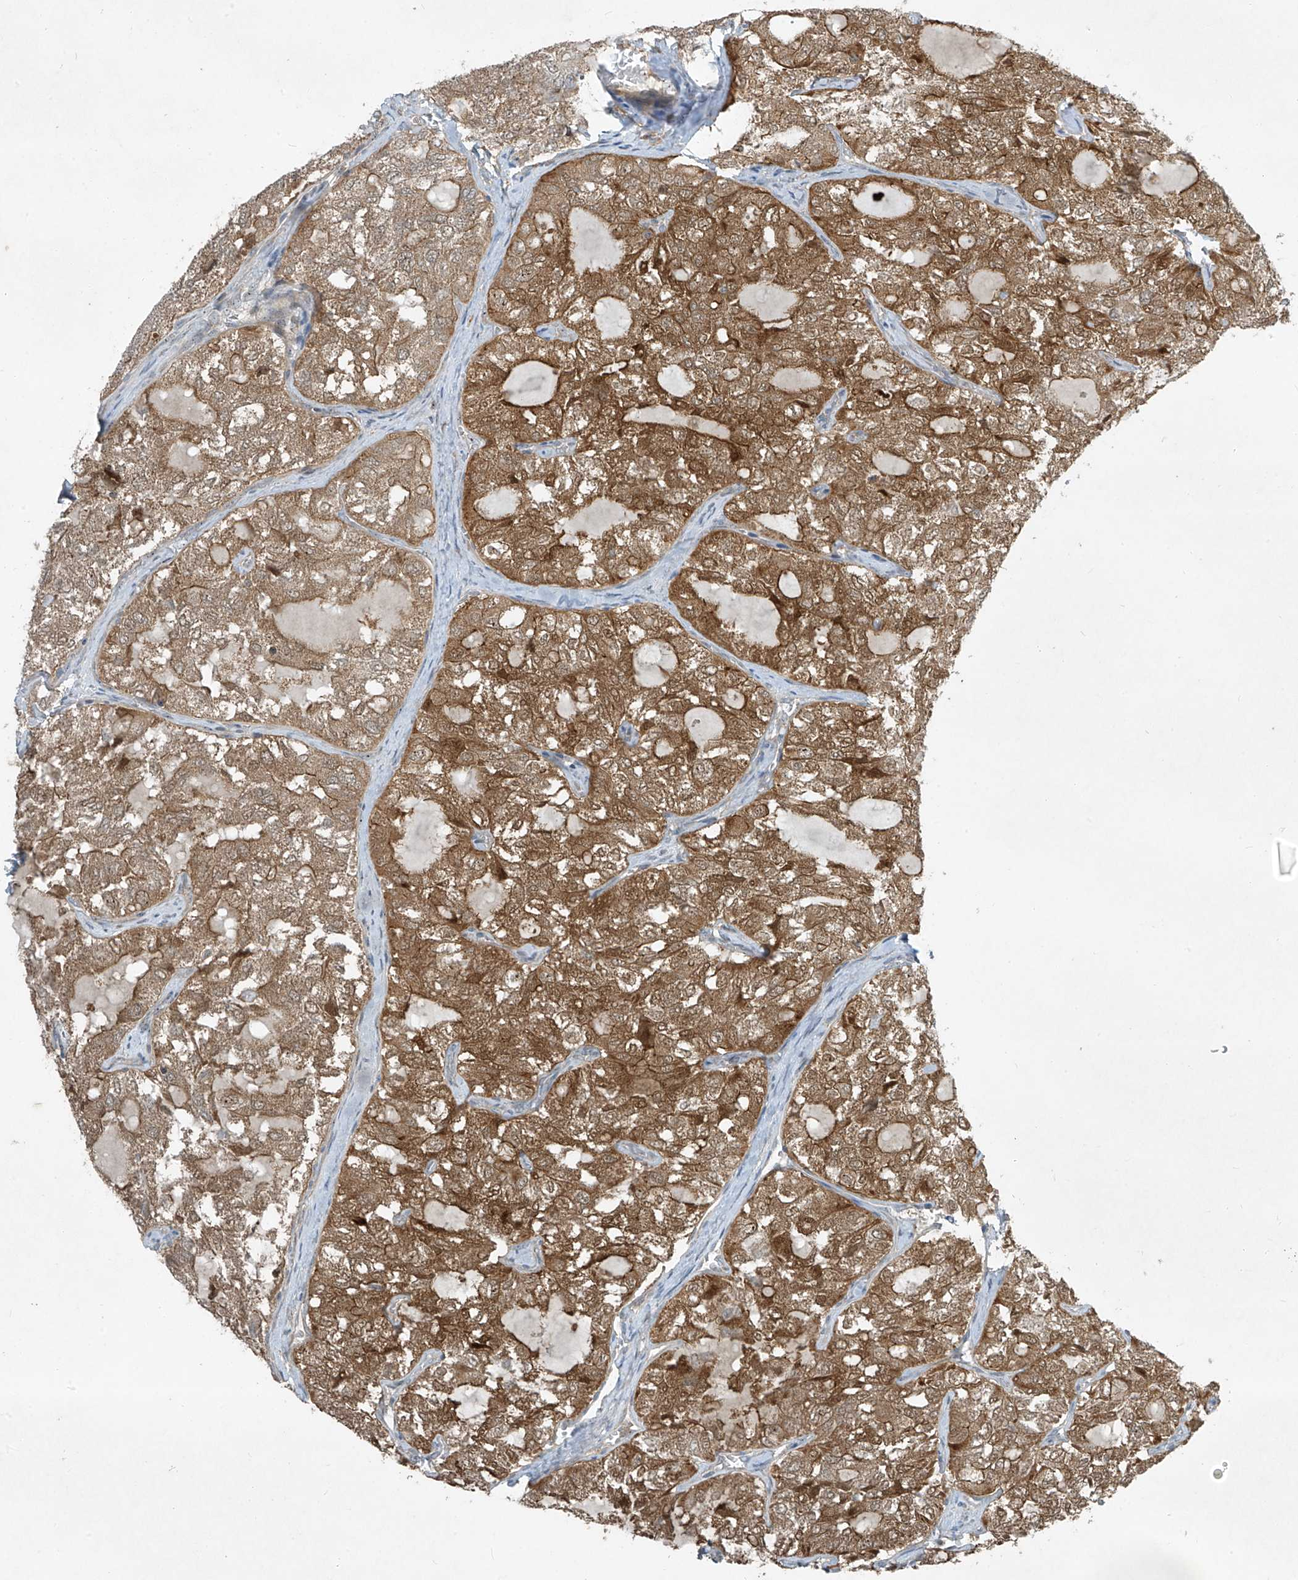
{"staining": {"intensity": "moderate", "quantity": ">75%", "location": "cytoplasmic/membranous,nuclear"}, "tissue": "thyroid cancer", "cell_type": "Tumor cells", "image_type": "cancer", "snomed": [{"axis": "morphology", "description": "Follicular adenoma carcinoma, NOS"}, {"axis": "topography", "description": "Thyroid gland"}], "caption": "IHC micrograph of neoplastic tissue: human thyroid cancer stained using immunohistochemistry (IHC) reveals medium levels of moderate protein expression localized specifically in the cytoplasmic/membranous and nuclear of tumor cells, appearing as a cytoplasmic/membranous and nuclear brown color.", "gene": "PPCS", "patient": {"sex": "male", "age": 75}}